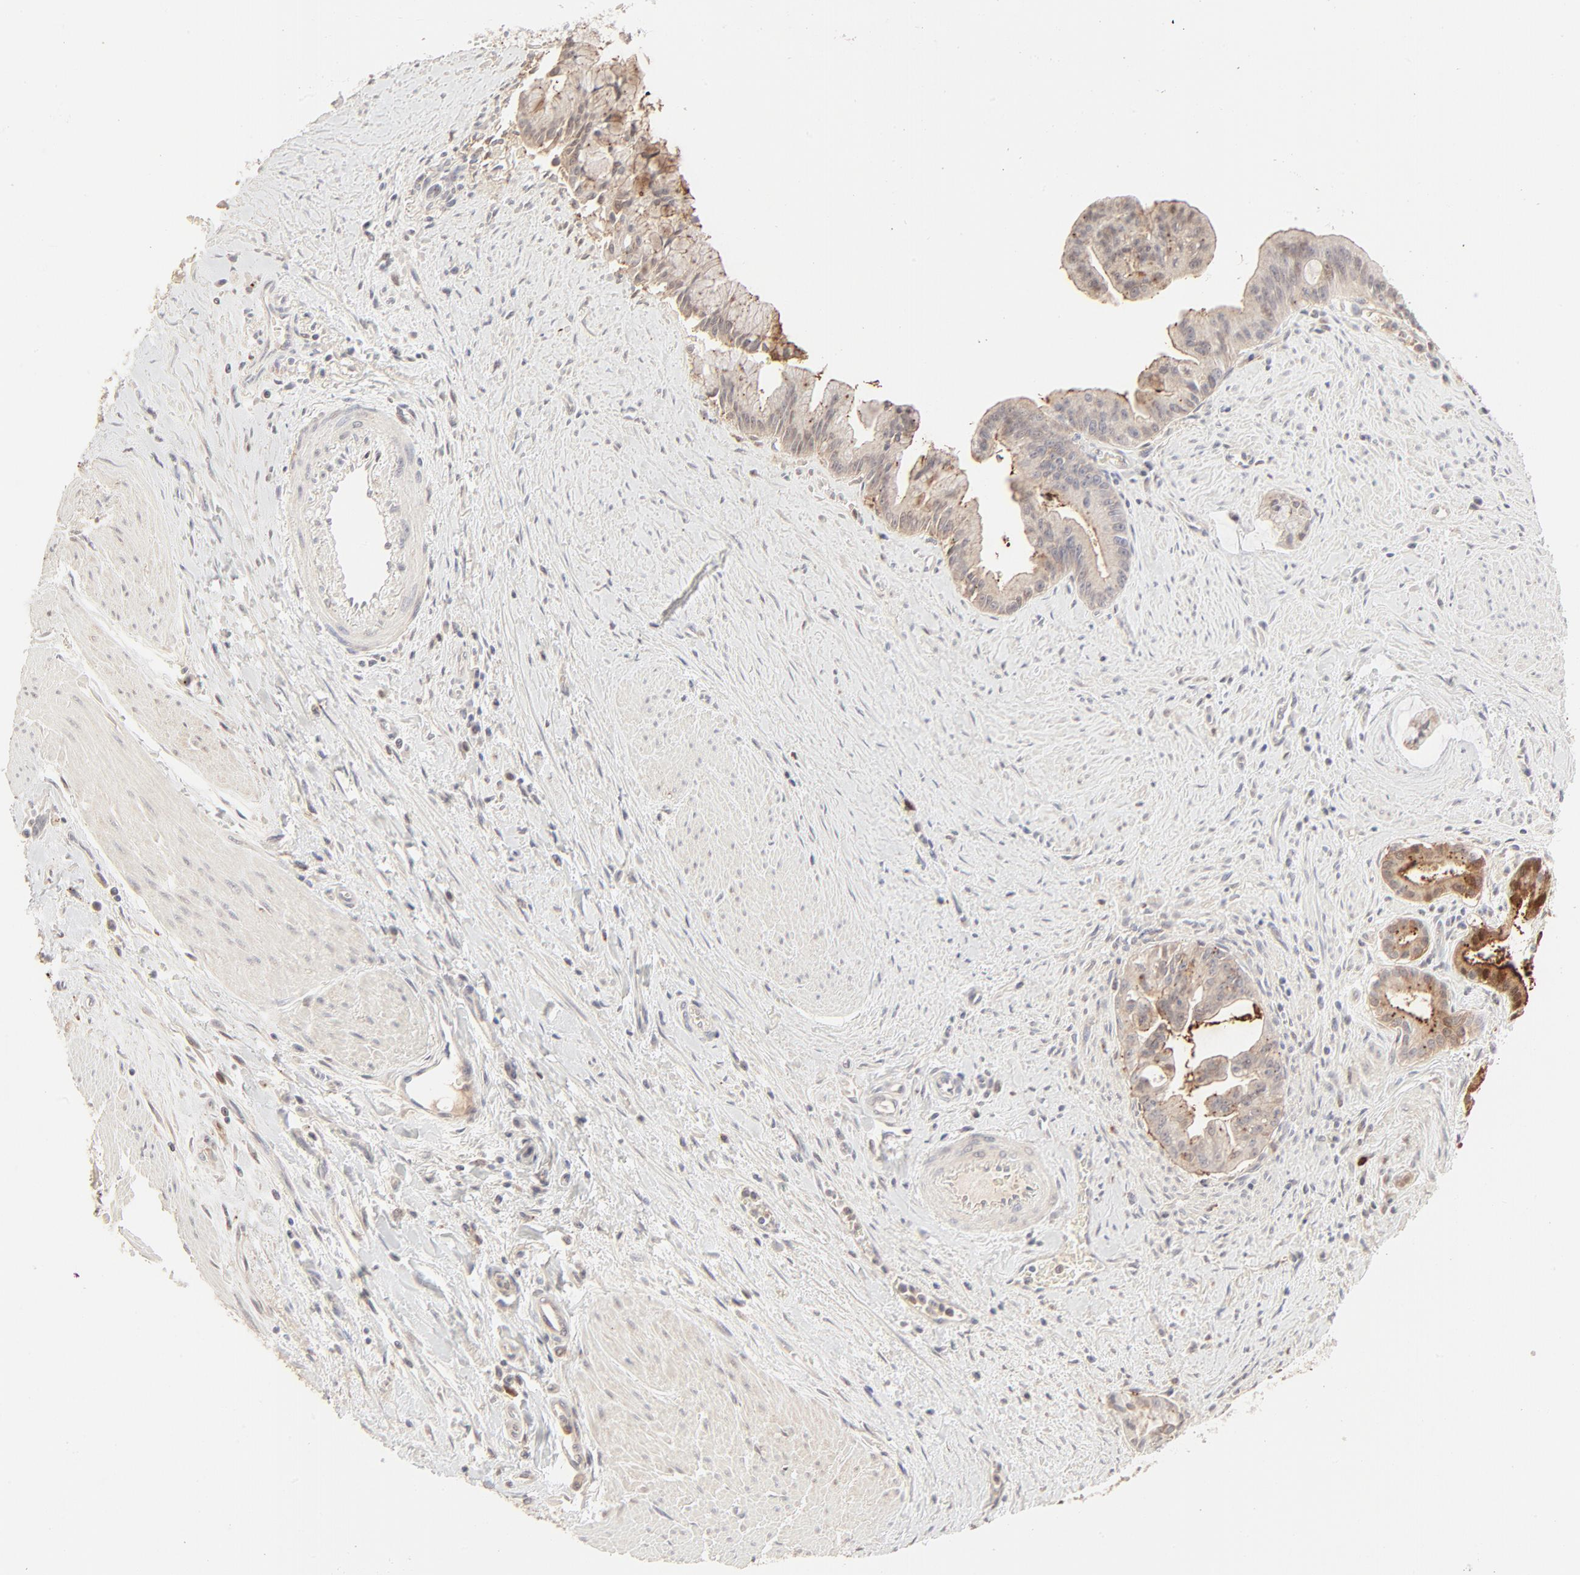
{"staining": {"intensity": "moderate", "quantity": ">75%", "location": "cytoplasmic/membranous"}, "tissue": "pancreatic cancer", "cell_type": "Tumor cells", "image_type": "cancer", "snomed": [{"axis": "morphology", "description": "Adenocarcinoma, NOS"}, {"axis": "topography", "description": "Pancreas"}], "caption": "An immunohistochemistry (IHC) image of neoplastic tissue is shown. Protein staining in brown highlights moderate cytoplasmic/membranous positivity in adenocarcinoma (pancreatic) within tumor cells. Ihc stains the protein of interest in brown and the nuclei are stained blue.", "gene": "LGALS2", "patient": {"sex": "male", "age": 59}}